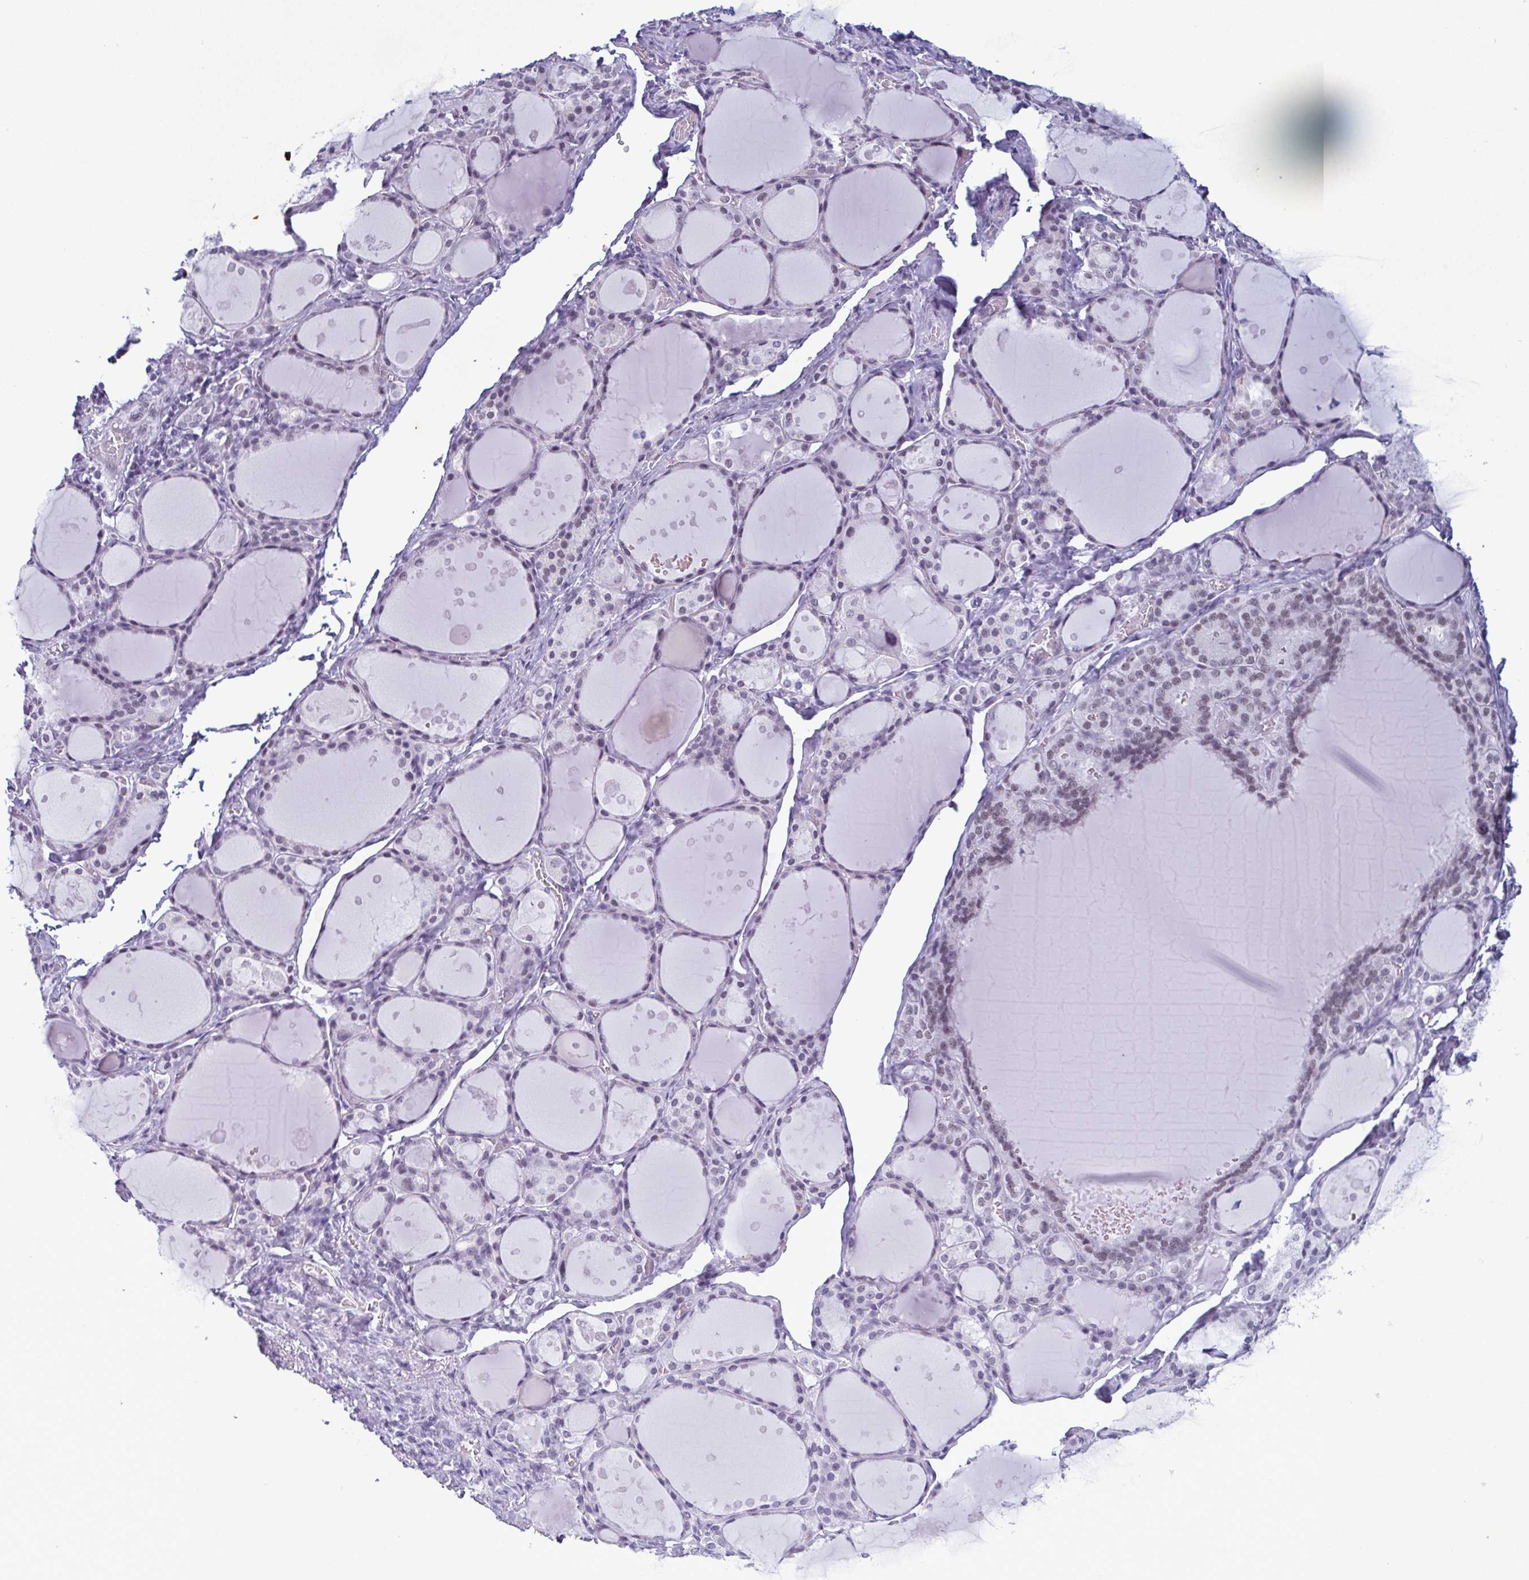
{"staining": {"intensity": "moderate", "quantity": "25%-75%", "location": "nuclear"}, "tissue": "thyroid gland", "cell_type": "Glandular cells", "image_type": "normal", "snomed": [{"axis": "morphology", "description": "Normal tissue, NOS"}, {"axis": "topography", "description": "Thyroid gland"}], "caption": "Protein expression analysis of unremarkable thyroid gland displays moderate nuclear expression in about 25%-75% of glandular cells.", "gene": "RBM7", "patient": {"sex": "male", "age": 68}}